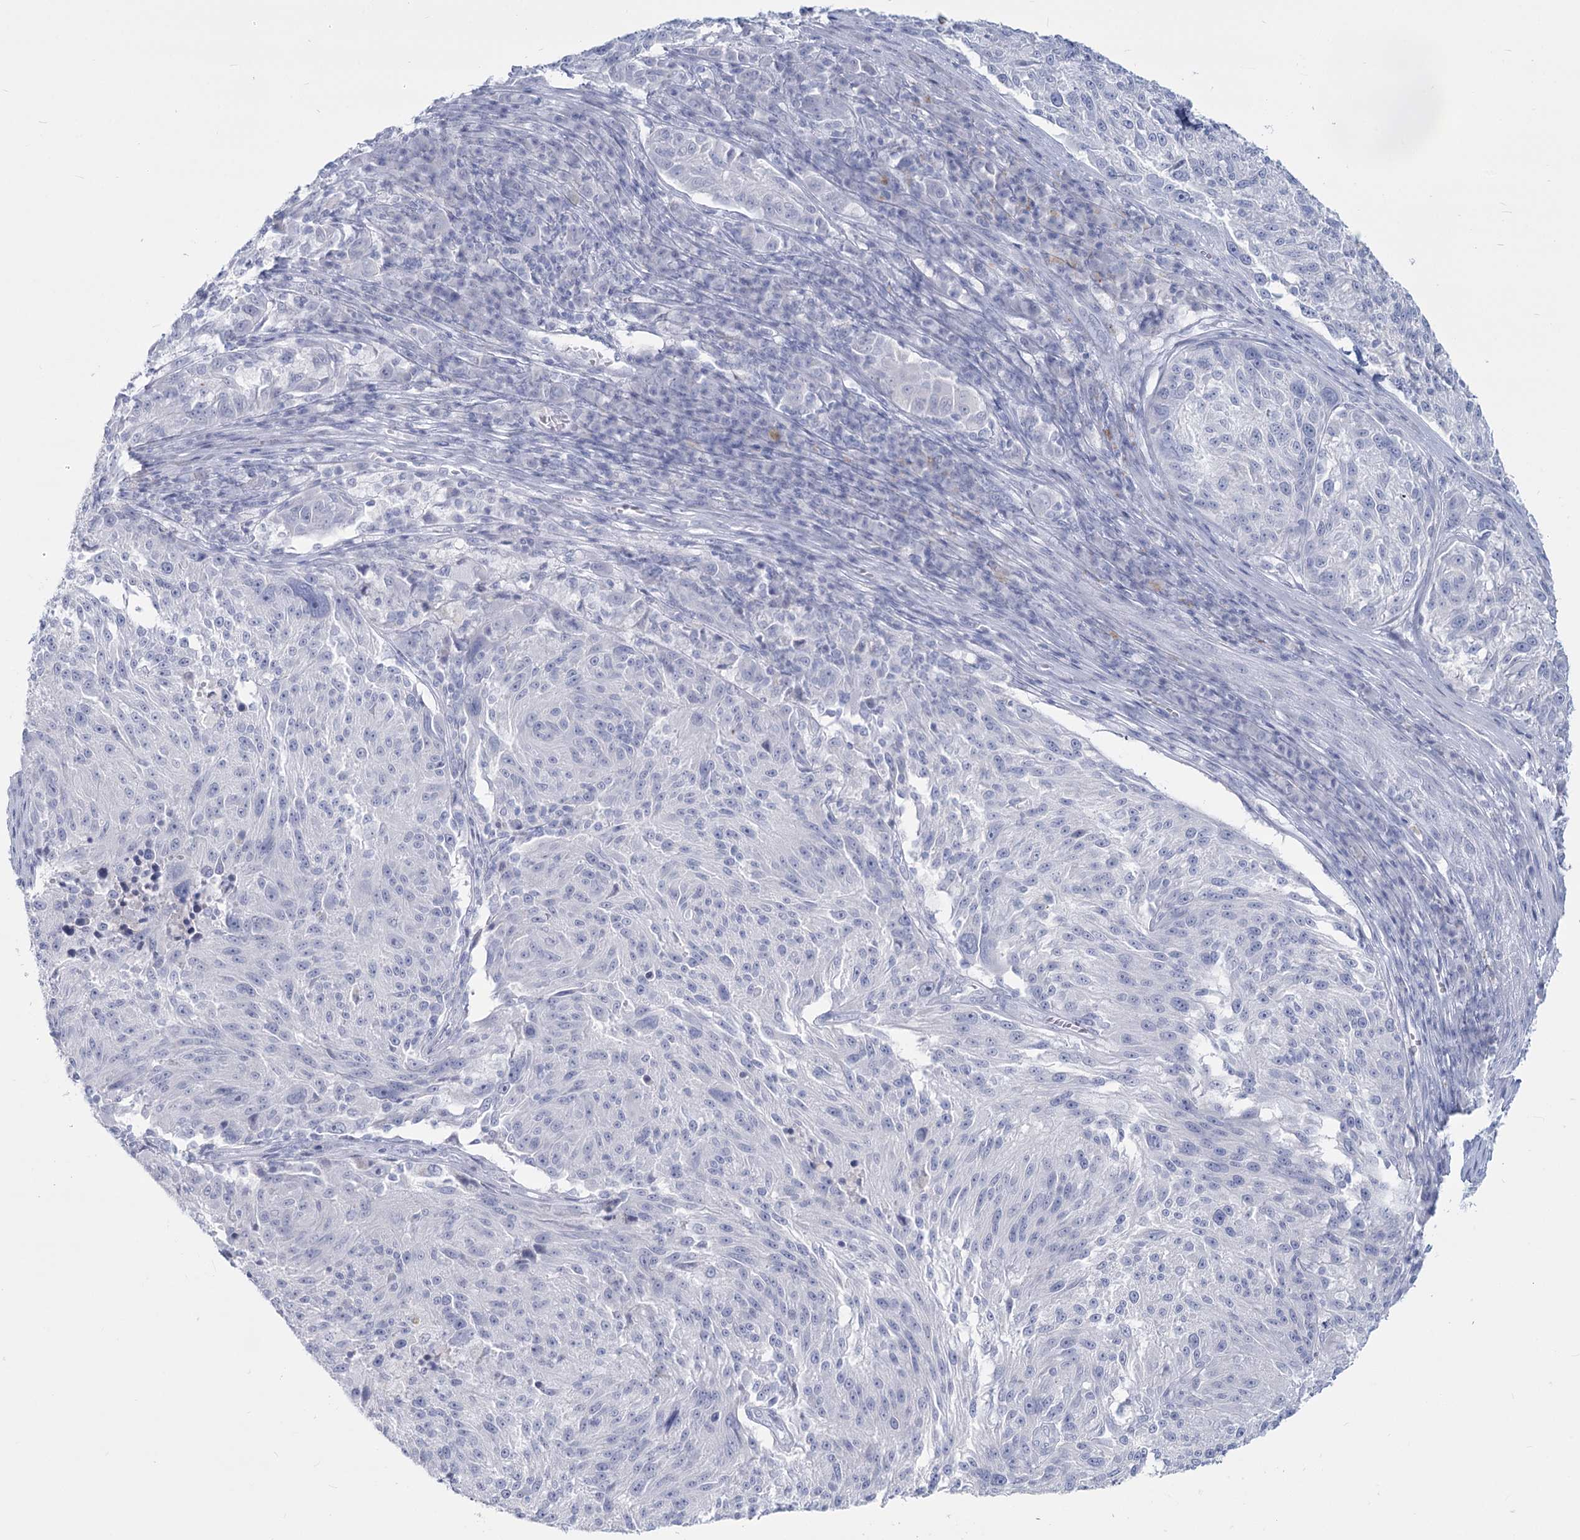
{"staining": {"intensity": "negative", "quantity": "none", "location": "none"}, "tissue": "melanoma", "cell_type": "Tumor cells", "image_type": "cancer", "snomed": [{"axis": "morphology", "description": "Malignant melanoma, NOS"}, {"axis": "topography", "description": "Skin"}], "caption": "Immunohistochemical staining of human melanoma reveals no significant staining in tumor cells.", "gene": "SLC6A19", "patient": {"sex": "male", "age": 53}}